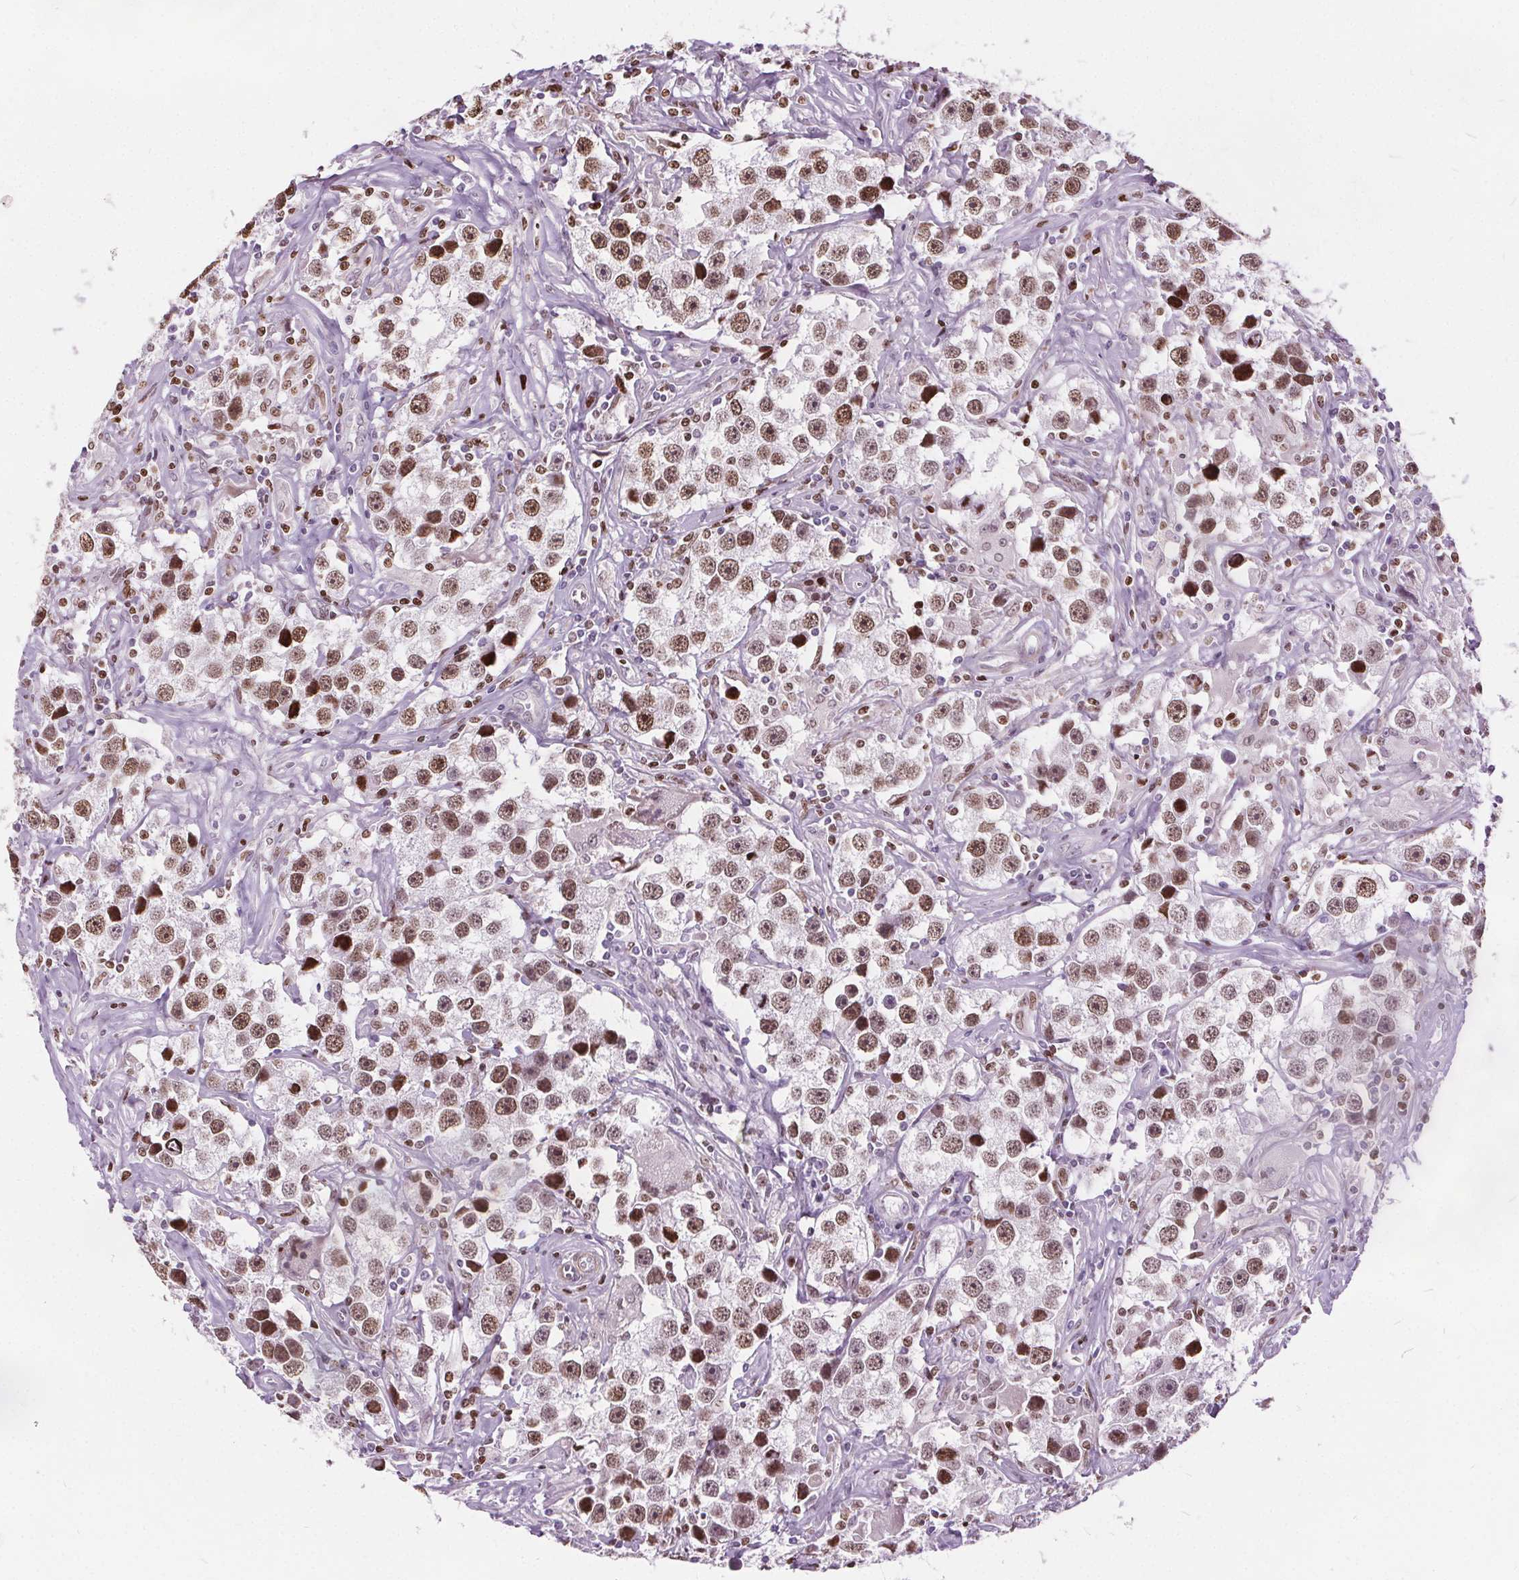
{"staining": {"intensity": "moderate", "quantity": ">75%", "location": "nuclear"}, "tissue": "testis cancer", "cell_type": "Tumor cells", "image_type": "cancer", "snomed": [{"axis": "morphology", "description": "Seminoma, NOS"}, {"axis": "topography", "description": "Testis"}], "caption": "Testis cancer tissue shows moderate nuclear positivity in approximately >75% of tumor cells, visualized by immunohistochemistry.", "gene": "ISLR2", "patient": {"sex": "male", "age": 49}}